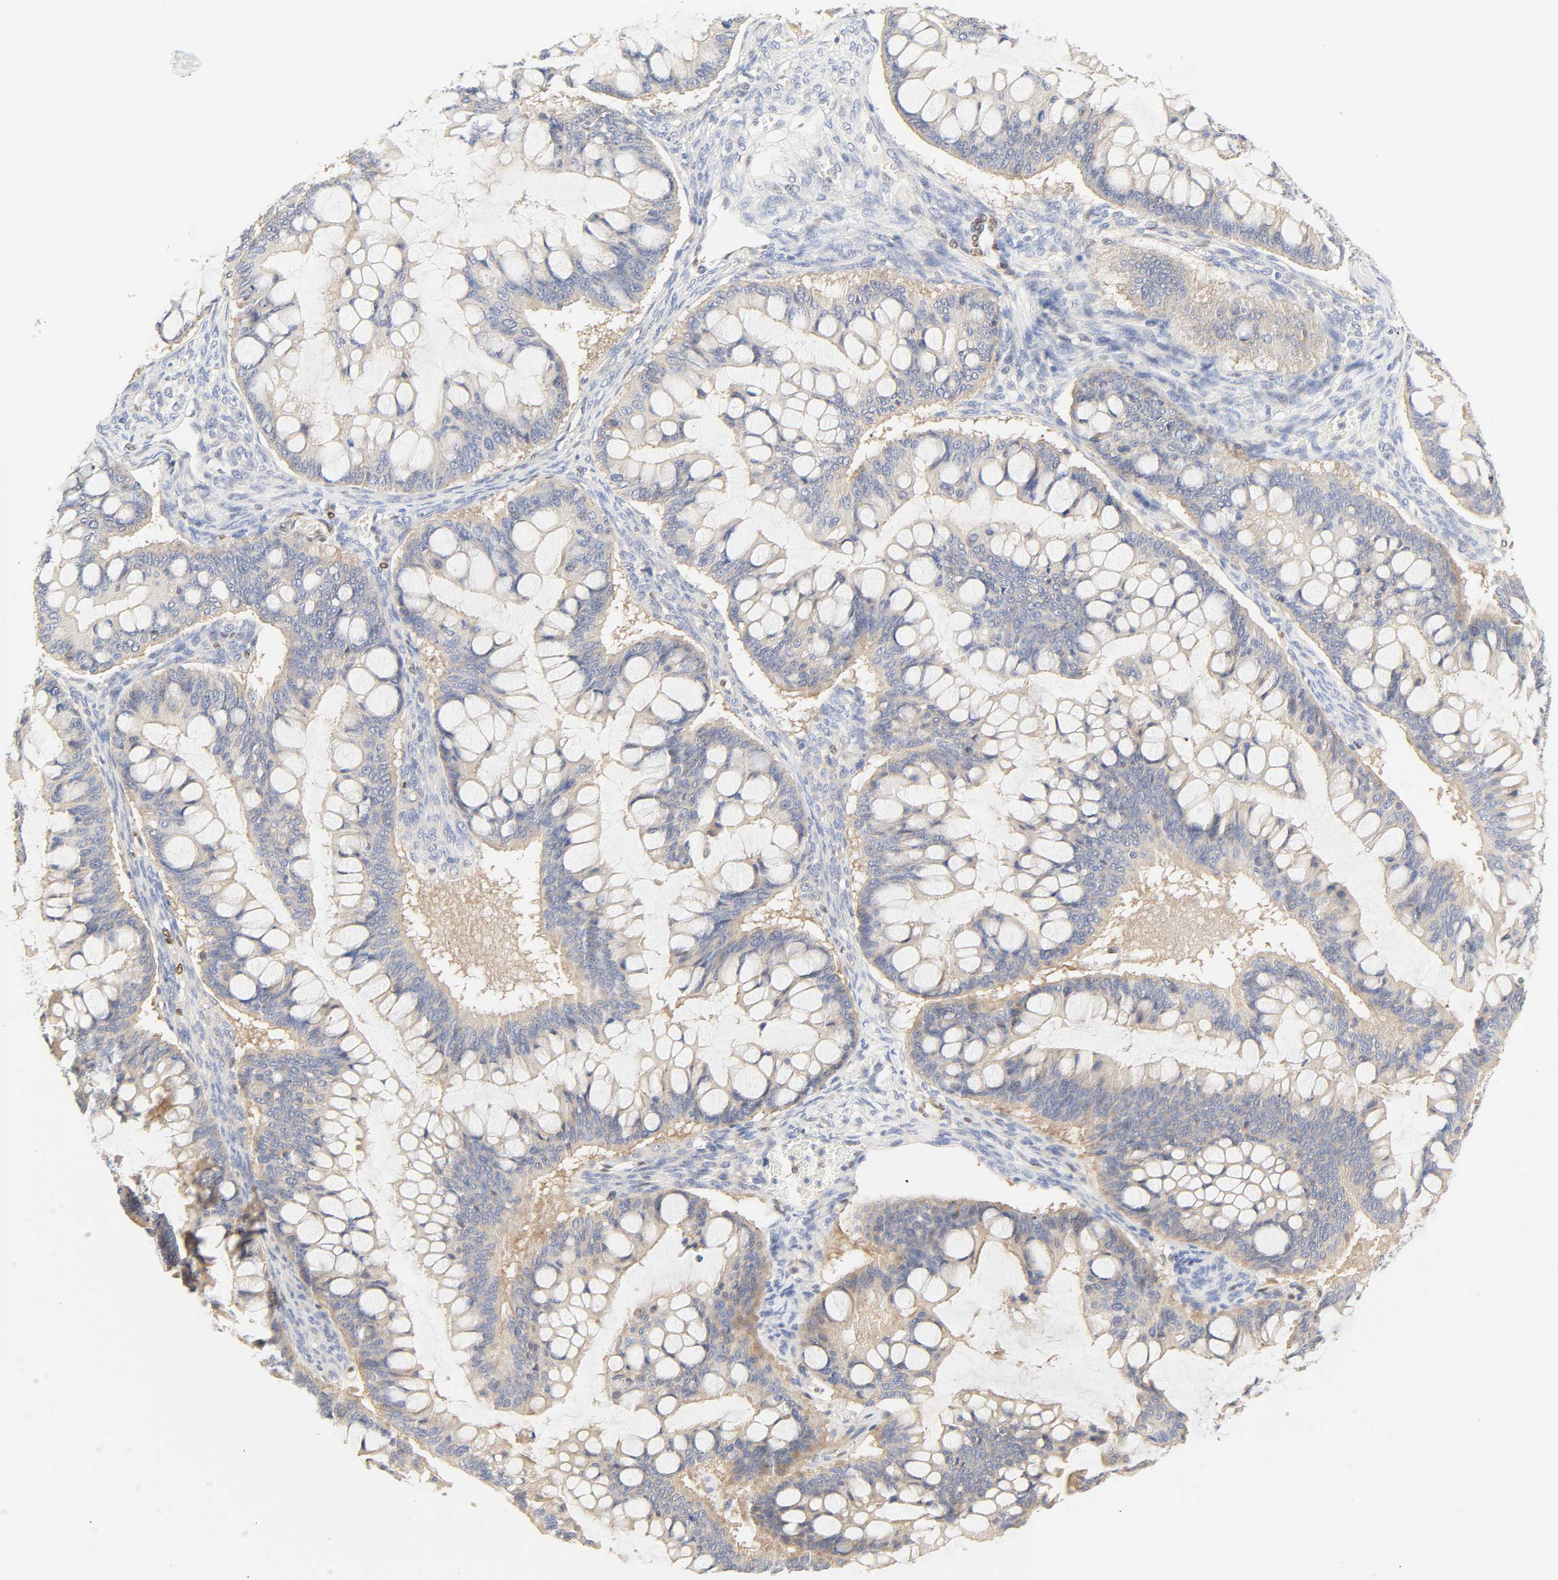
{"staining": {"intensity": "weak", "quantity": "25%-75%", "location": "cytoplasmic/membranous"}, "tissue": "ovarian cancer", "cell_type": "Tumor cells", "image_type": "cancer", "snomed": [{"axis": "morphology", "description": "Cystadenocarcinoma, mucinous, NOS"}, {"axis": "topography", "description": "Ovary"}], "caption": "IHC histopathology image of neoplastic tissue: human ovarian cancer (mucinous cystadenocarcinoma) stained using immunohistochemistry reveals low levels of weak protein expression localized specifically in the cytoplasmic/membranous of tumor cells, appearing as a cytoplasmic/membranous brown color.", "gene": "BORCS8-MEF2B", "patient": {"sex": "female", "age": 73}}